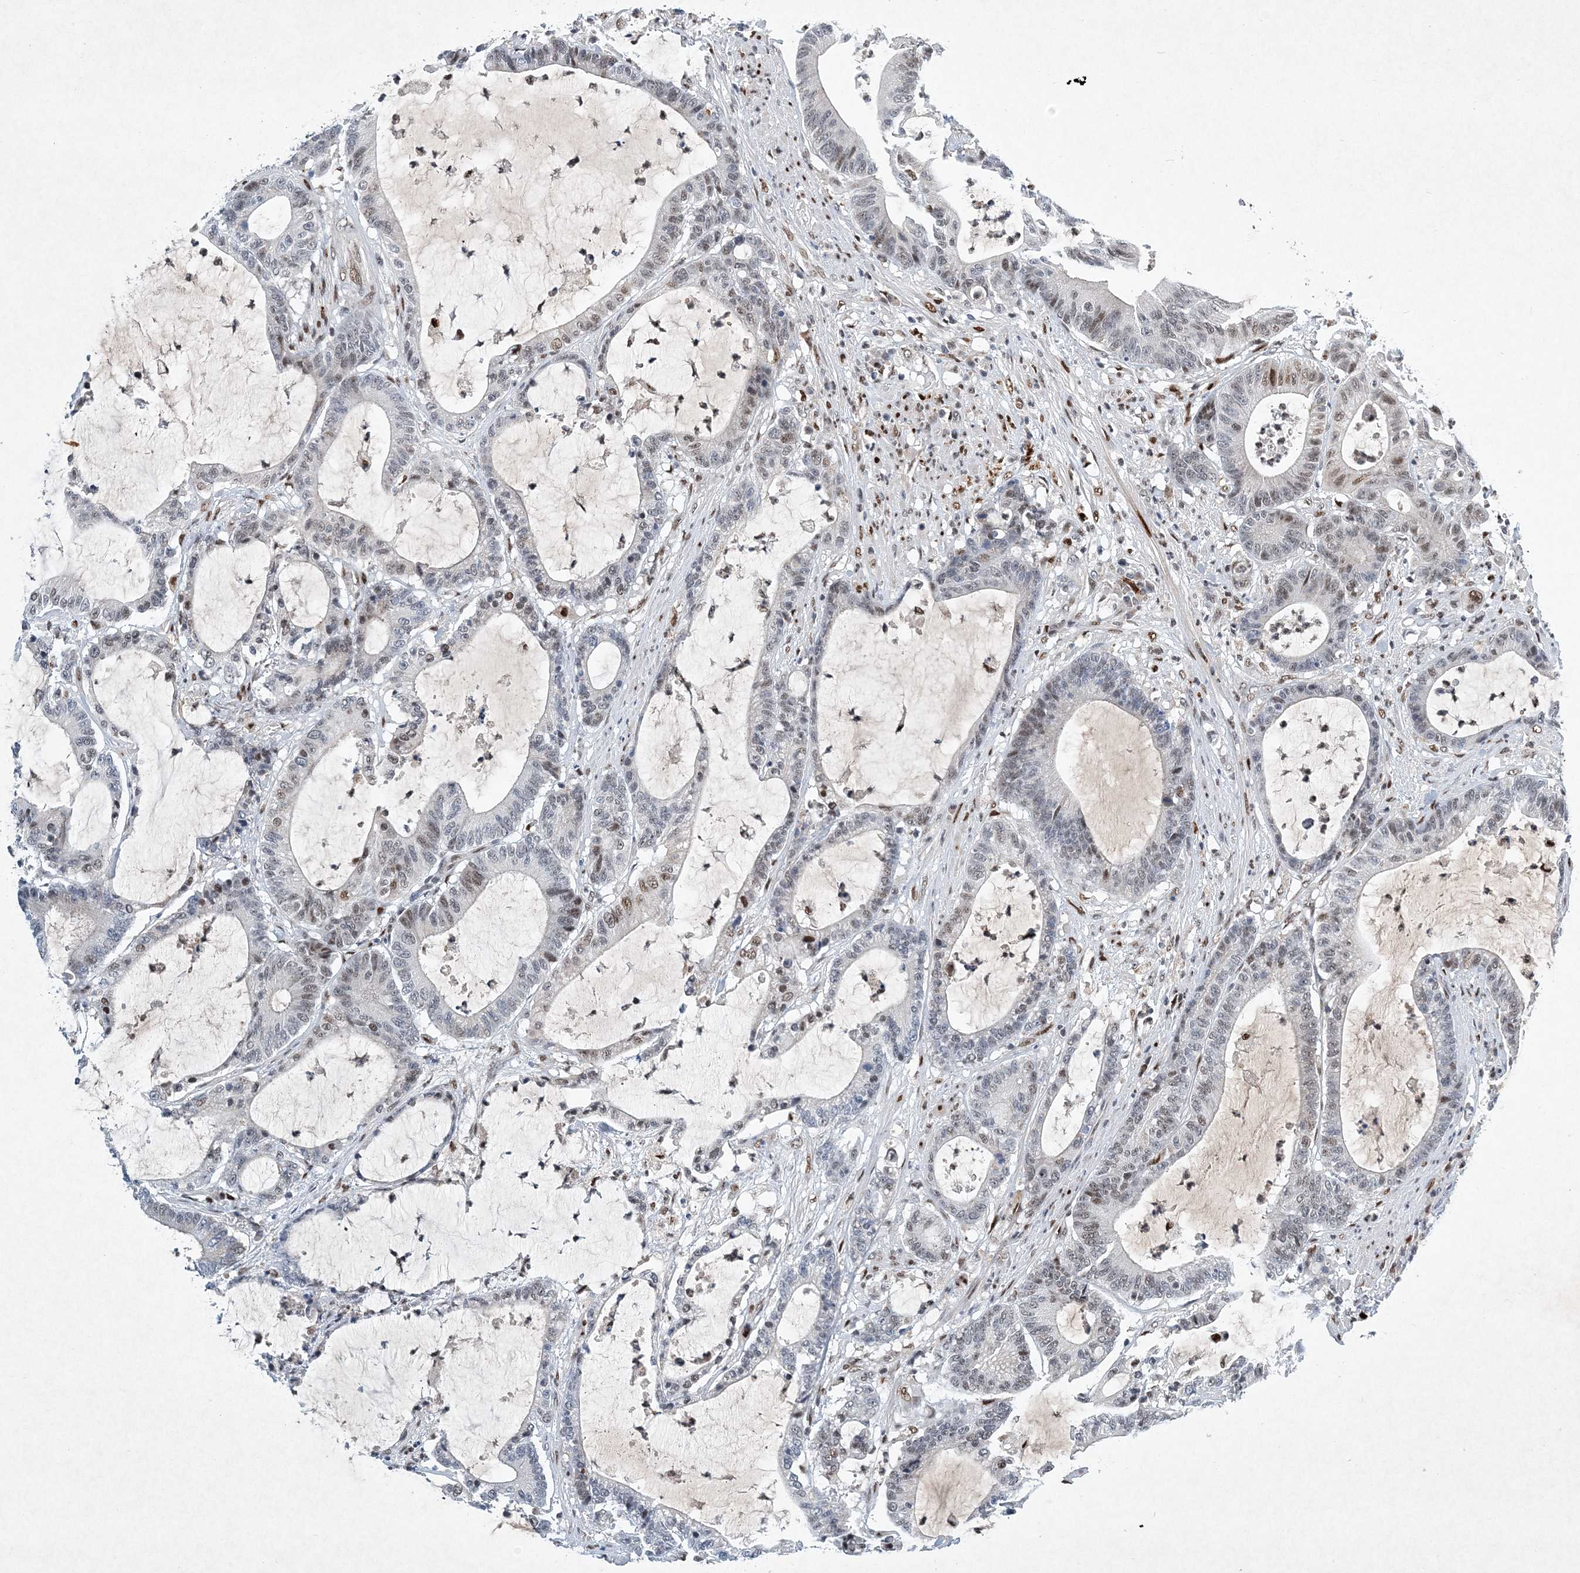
{"staining": {"intensity": "weak", "quantity": "<25%", "location": "nuclear"}, "tissue": "colorectal cancer", "cell_type": "Tumor cells", "image_type": "cancer", "snomed": [{"axis": "morphology", "description": "Adenocarcinoma, NOS"}, {"axis": "topography", "description": "Colon"}], "caption": "A high-resolution image shows immunohistochemistry staining of adenocarcinoma (colorectal), which shows no significant expression in tumor cells. (DAB immunohistochemistry with hematoxylin counter stain).", "gene": "KPNA4", "patient": {"sex": "female", "age": 84}}